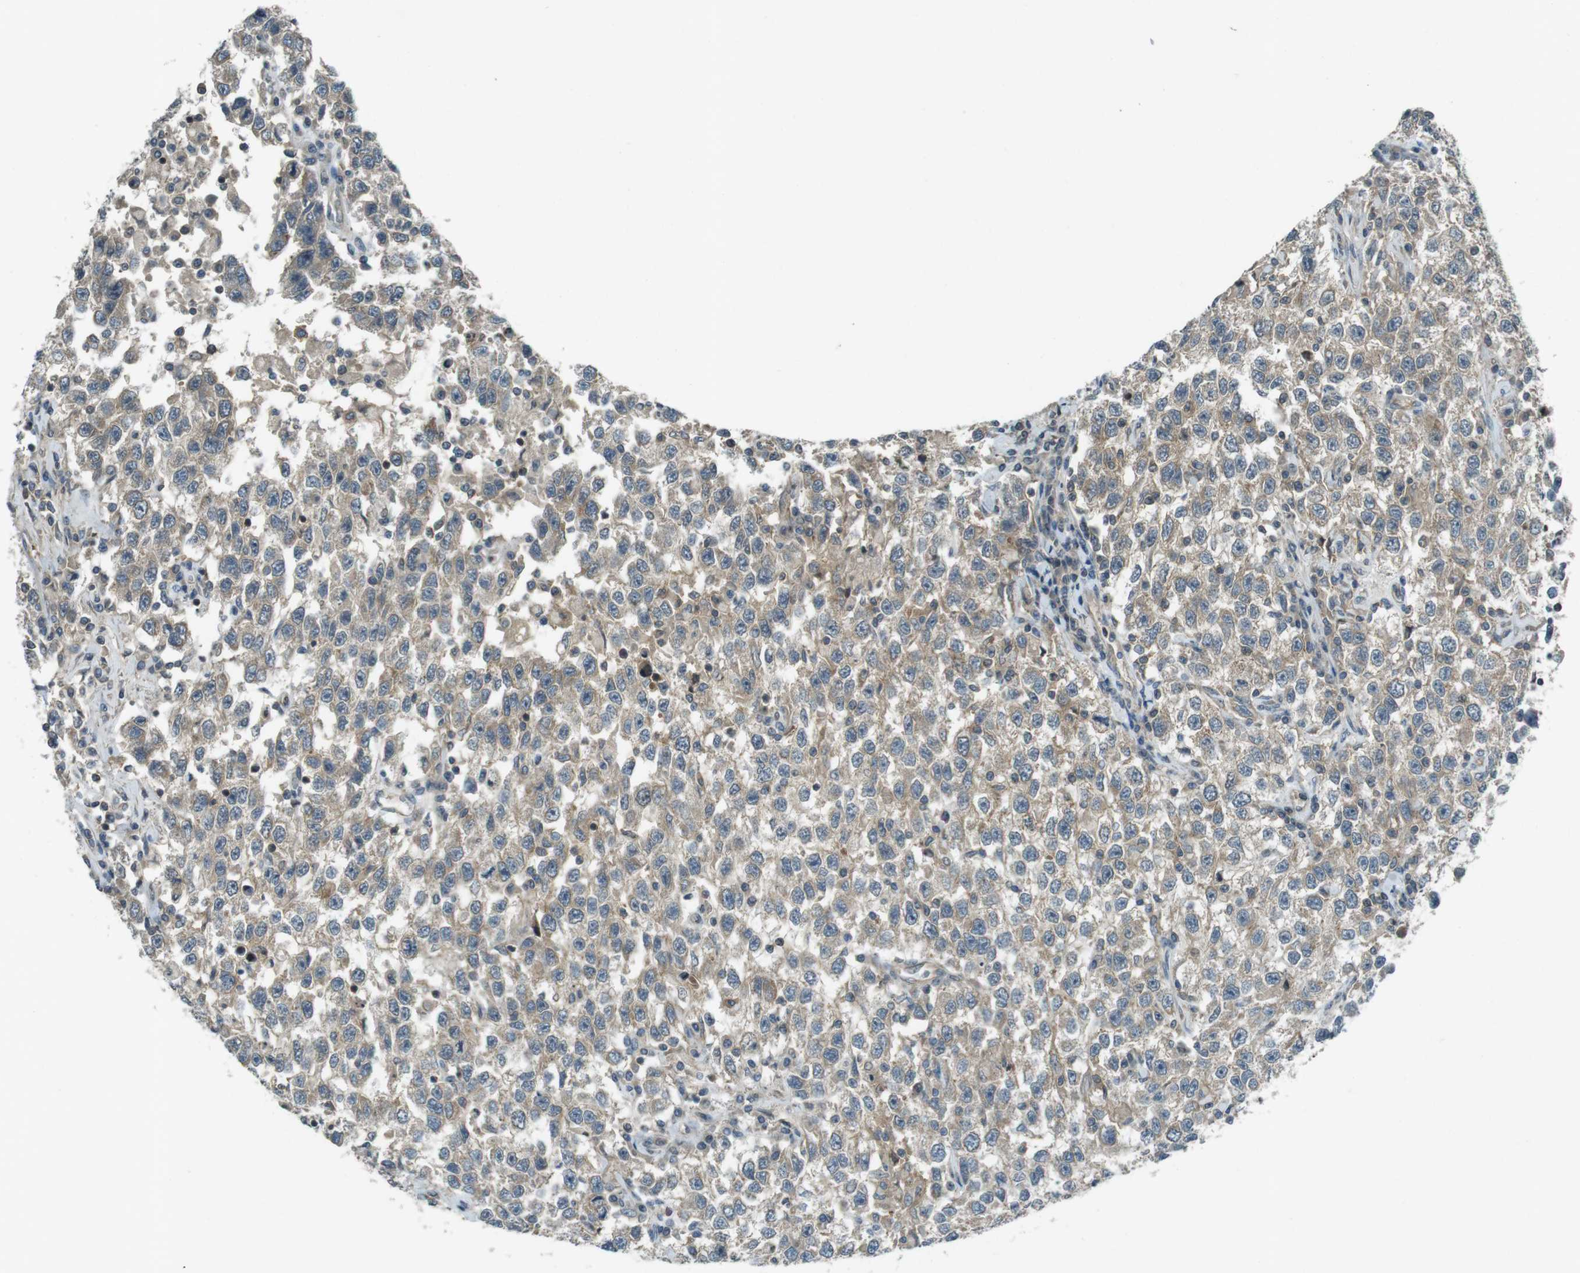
{"staining": {"intensity": "weak", "quantity": ">75%", "location": "cytoplasmic/membranous"}, "tissue": "testis cancer", "cell_type": "Tumor cells", "image_type": "cancer", "snomed": [{"axis": "morphology", "description": "Seminoma, NOS"}, {"axis": "topography", "description": "Testis"}], "caption": "A histopathology image of human testis cancer stained for a protein displays weak cytoplasmic/membranous brown staining in tumor cells.", "gene": "ZYX", "patient": {"sex": "male", "age": 41}}